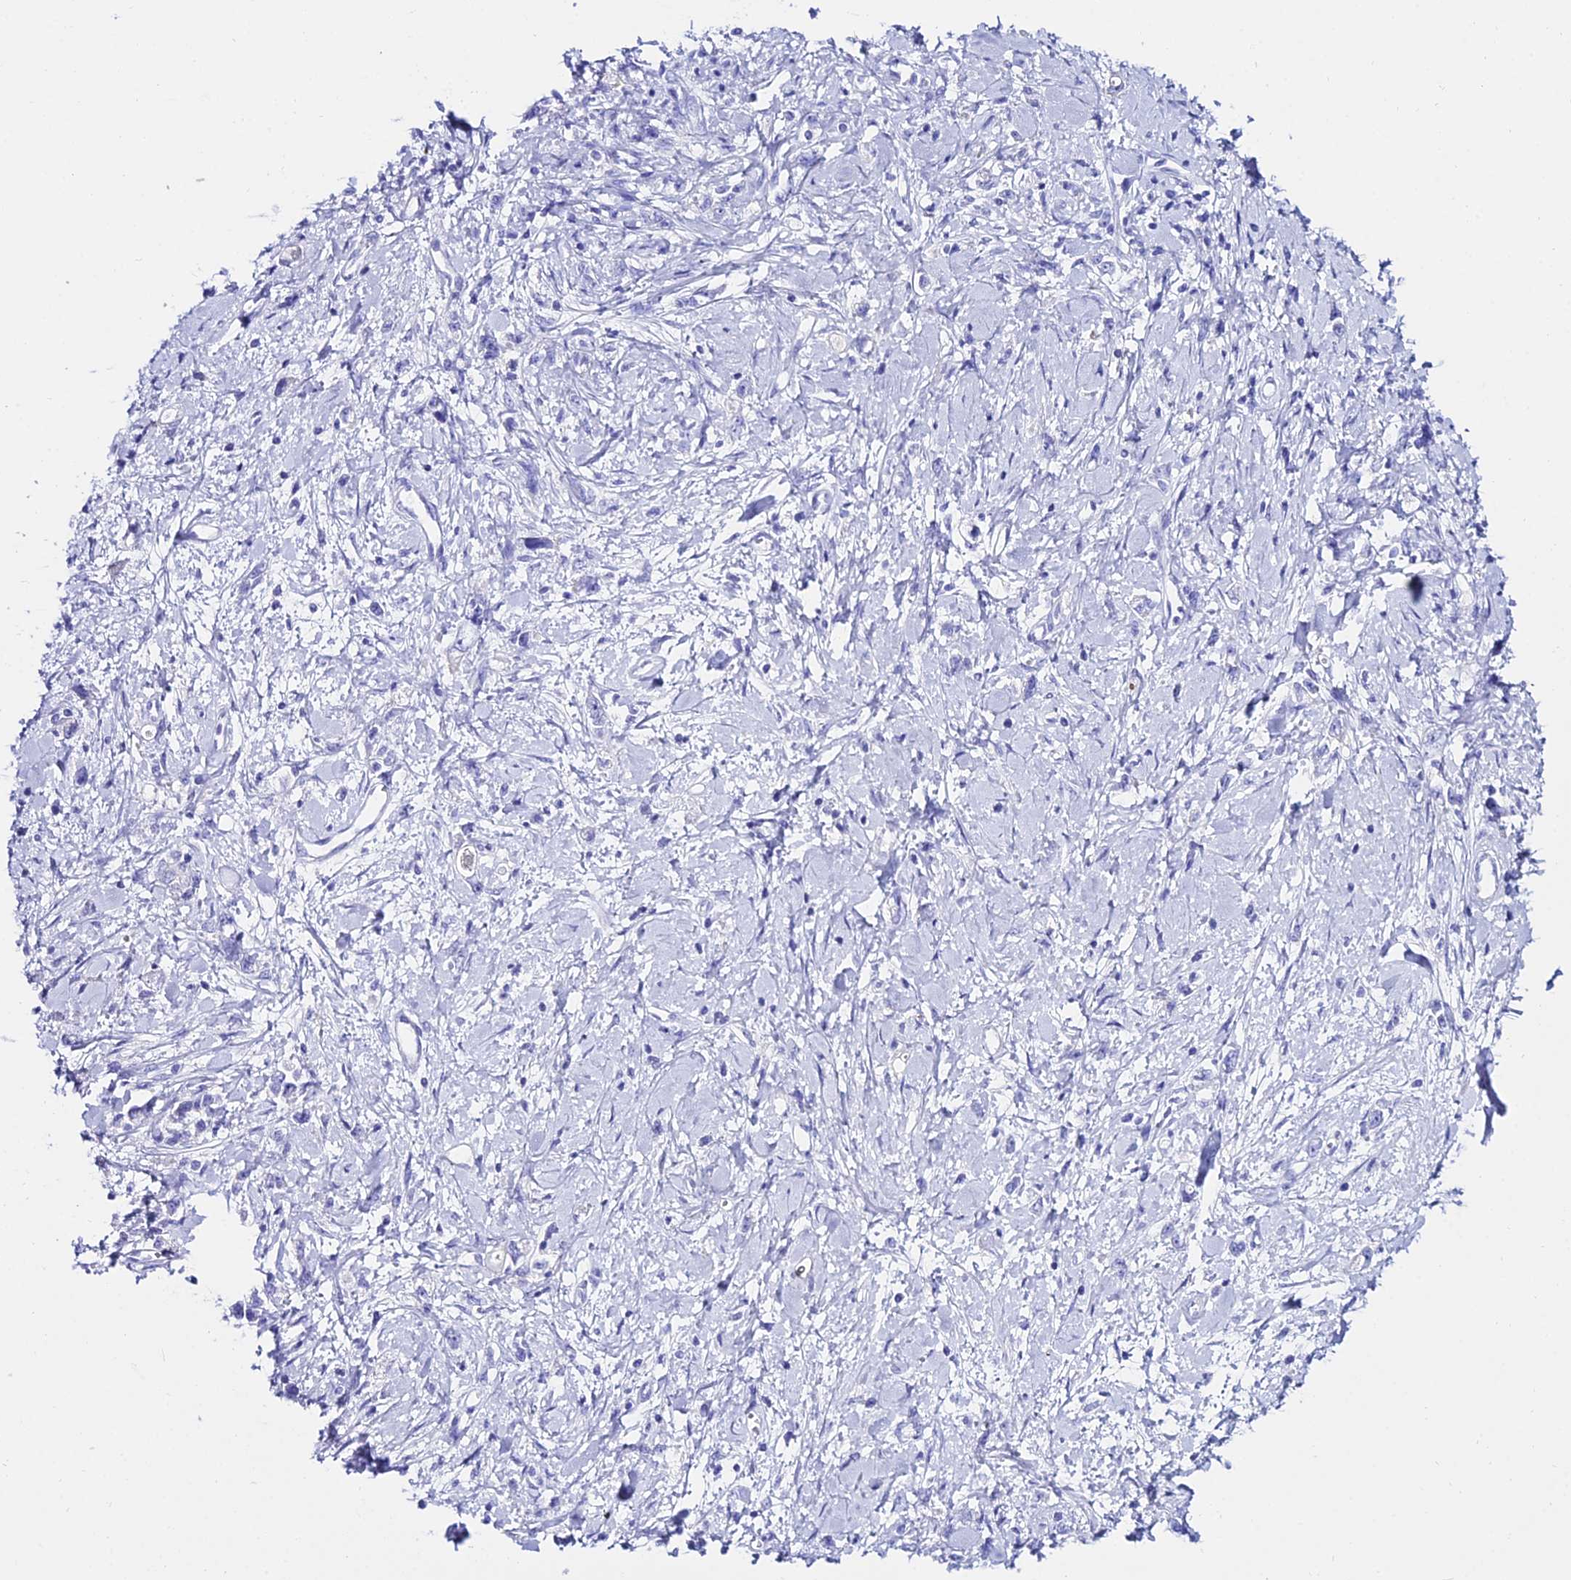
{"staining": {"intensity": "negative", "quantity": "none", "location": "none"}, "tissue": "stomach cancer", "cell_type": "Tumor cells", "image_type": "cancer", "snomed": [{"axis": "morphology", "description": "Adenocarcinoma, NOS"}, {"axis": "topography", "description": "Stomach"}], "caption": "There is no significant staining in tumor cells of stomach cancer.", "gene": "OR4D5", "patient": {"sex": "female", "age": 76}}